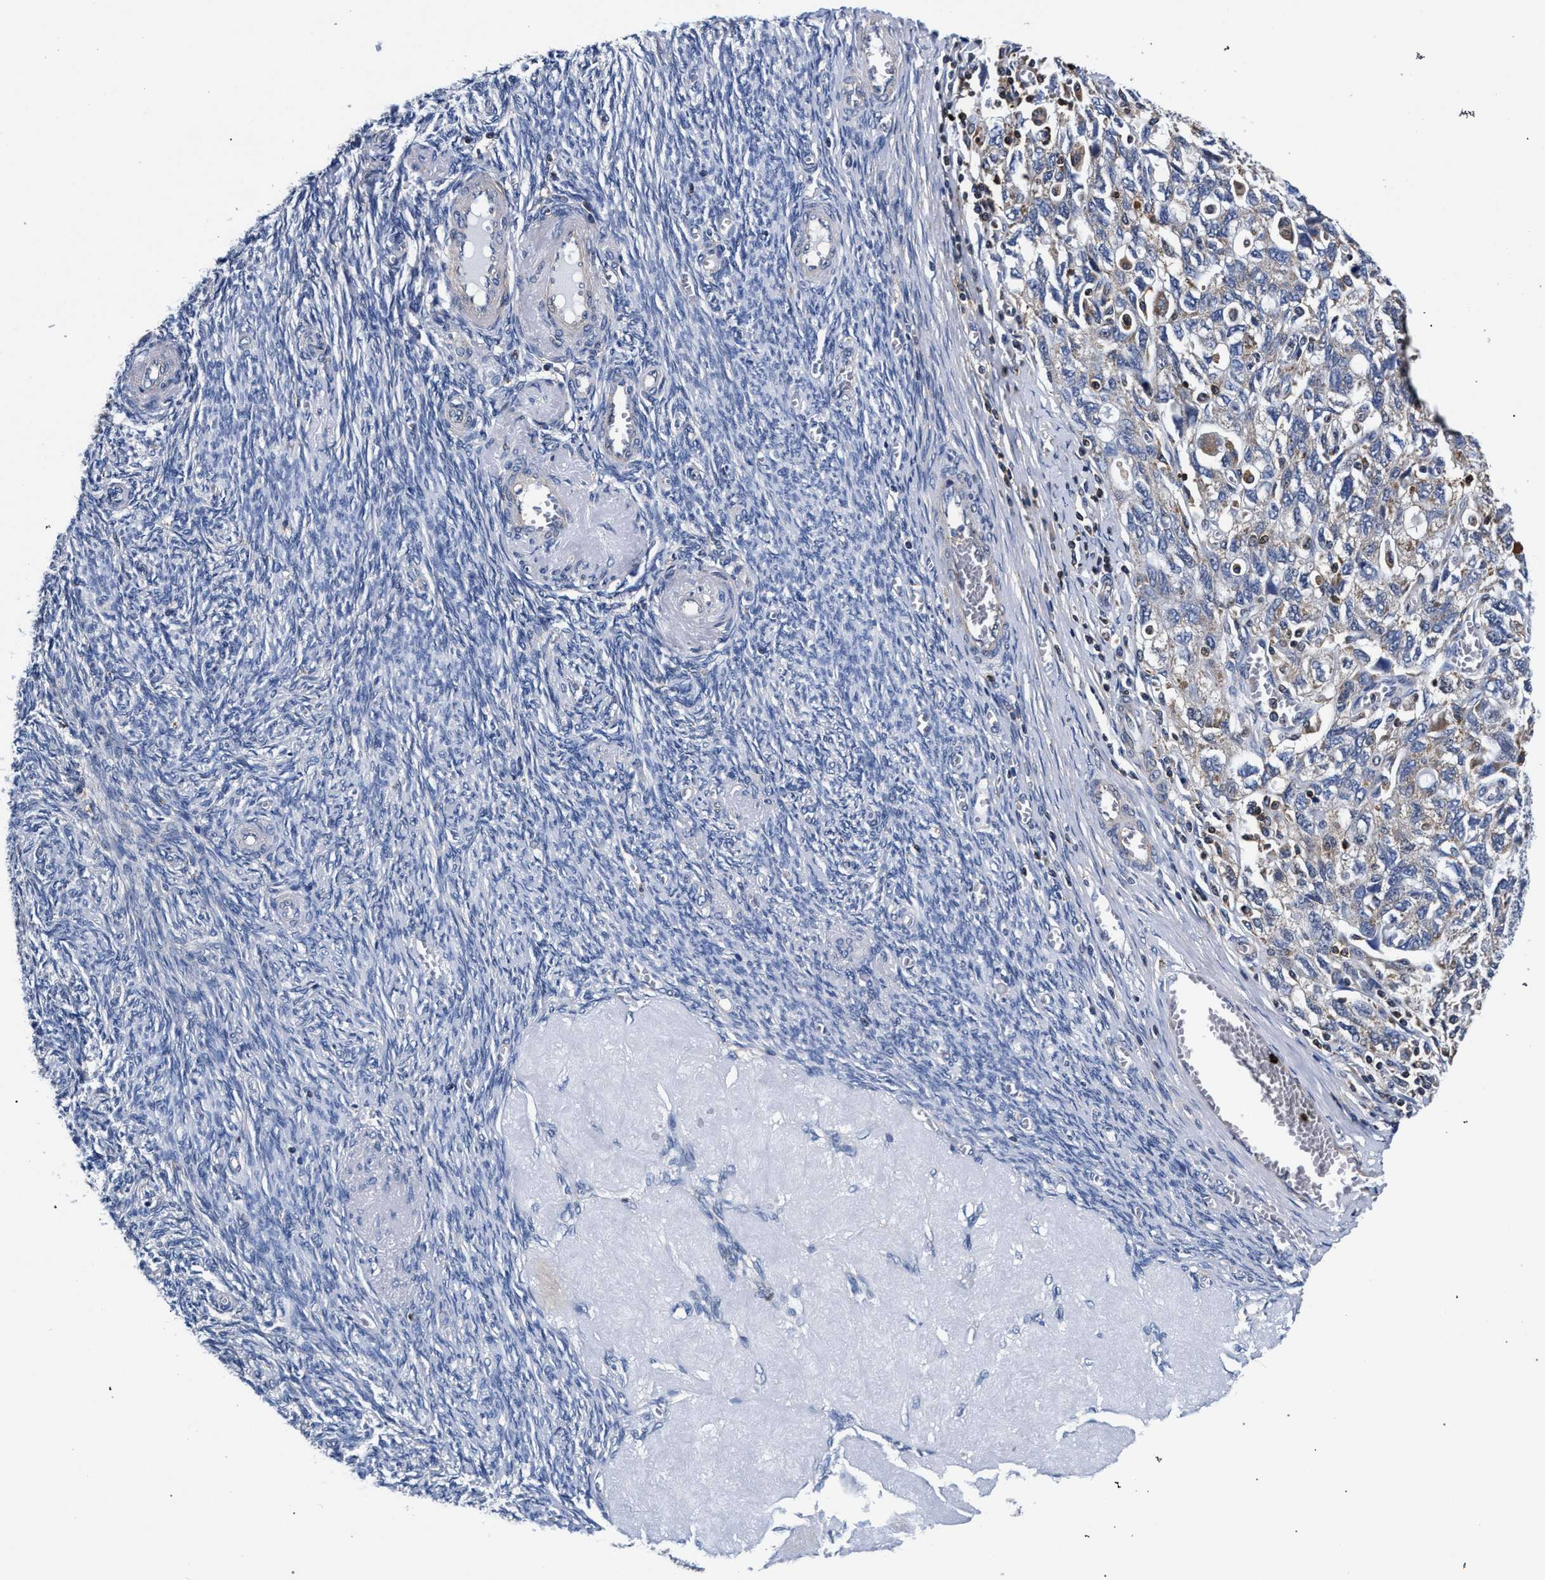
{"staining": {"intensity": "weak", "quantity": "<25%", "location": "cytoplasmic/membranous"}, "tissue": "ovarian cancer", "cell_type": "Tumor cells", "image_type": "cancer", "snomed": [{"axis": "morphology", "description": "Carcinoma, NOS"}, {"axis": "morphology", "description": "Cystadenocarcinoma, serous, NOS"}, {"axis": "topography", "description": "Ovary"}], "caption": "The photomicrograph reveals no staining of tumor cells in ovarian cancer (carcinoma).", "gene": "LASP1", "patient": {"sex": "female", "age": 69}}